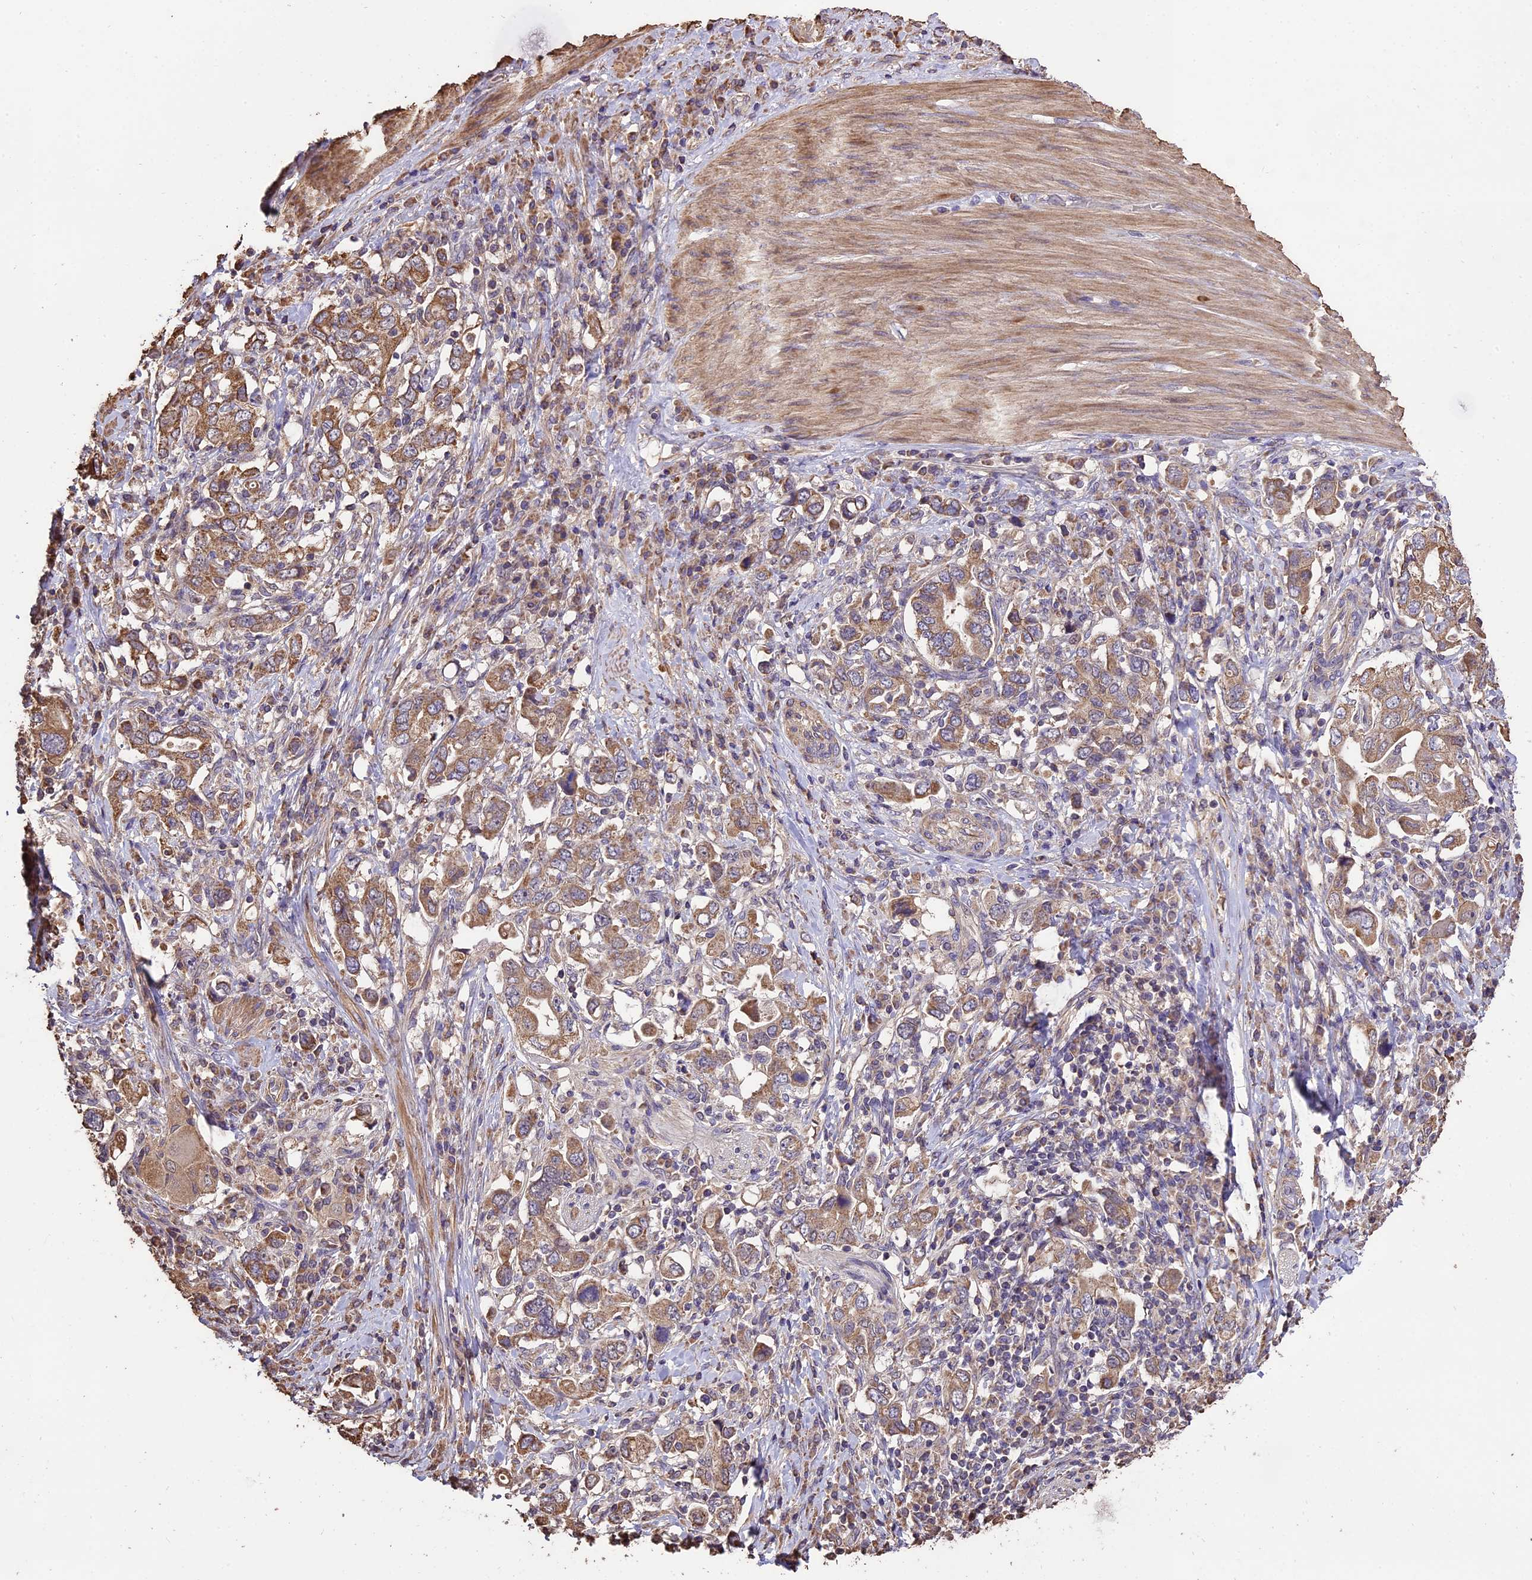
{"staining": {"intensity": "moderate", "quantity": ">75%", "location": "cytoplasmic/membranous"}, "tissue": "stomach cancer", "cell_type": "Tumor cells", "image_type": "cancer", "snomed": [{"axis": "morphology", "description": "Adenocarcinoma, NOS"}, {"axis": "topography", "description": "Stomach, upper"}, {"axis": "topography", "description": "Stomach"}], "caption": "Tumor cells show medium levels of moderate cytoplasmic/membranous staining in approximately >75% of cells in human stomach cancer.", "gene": "PGPEP1L", "patient": {"sex": "male", "age": 62}}